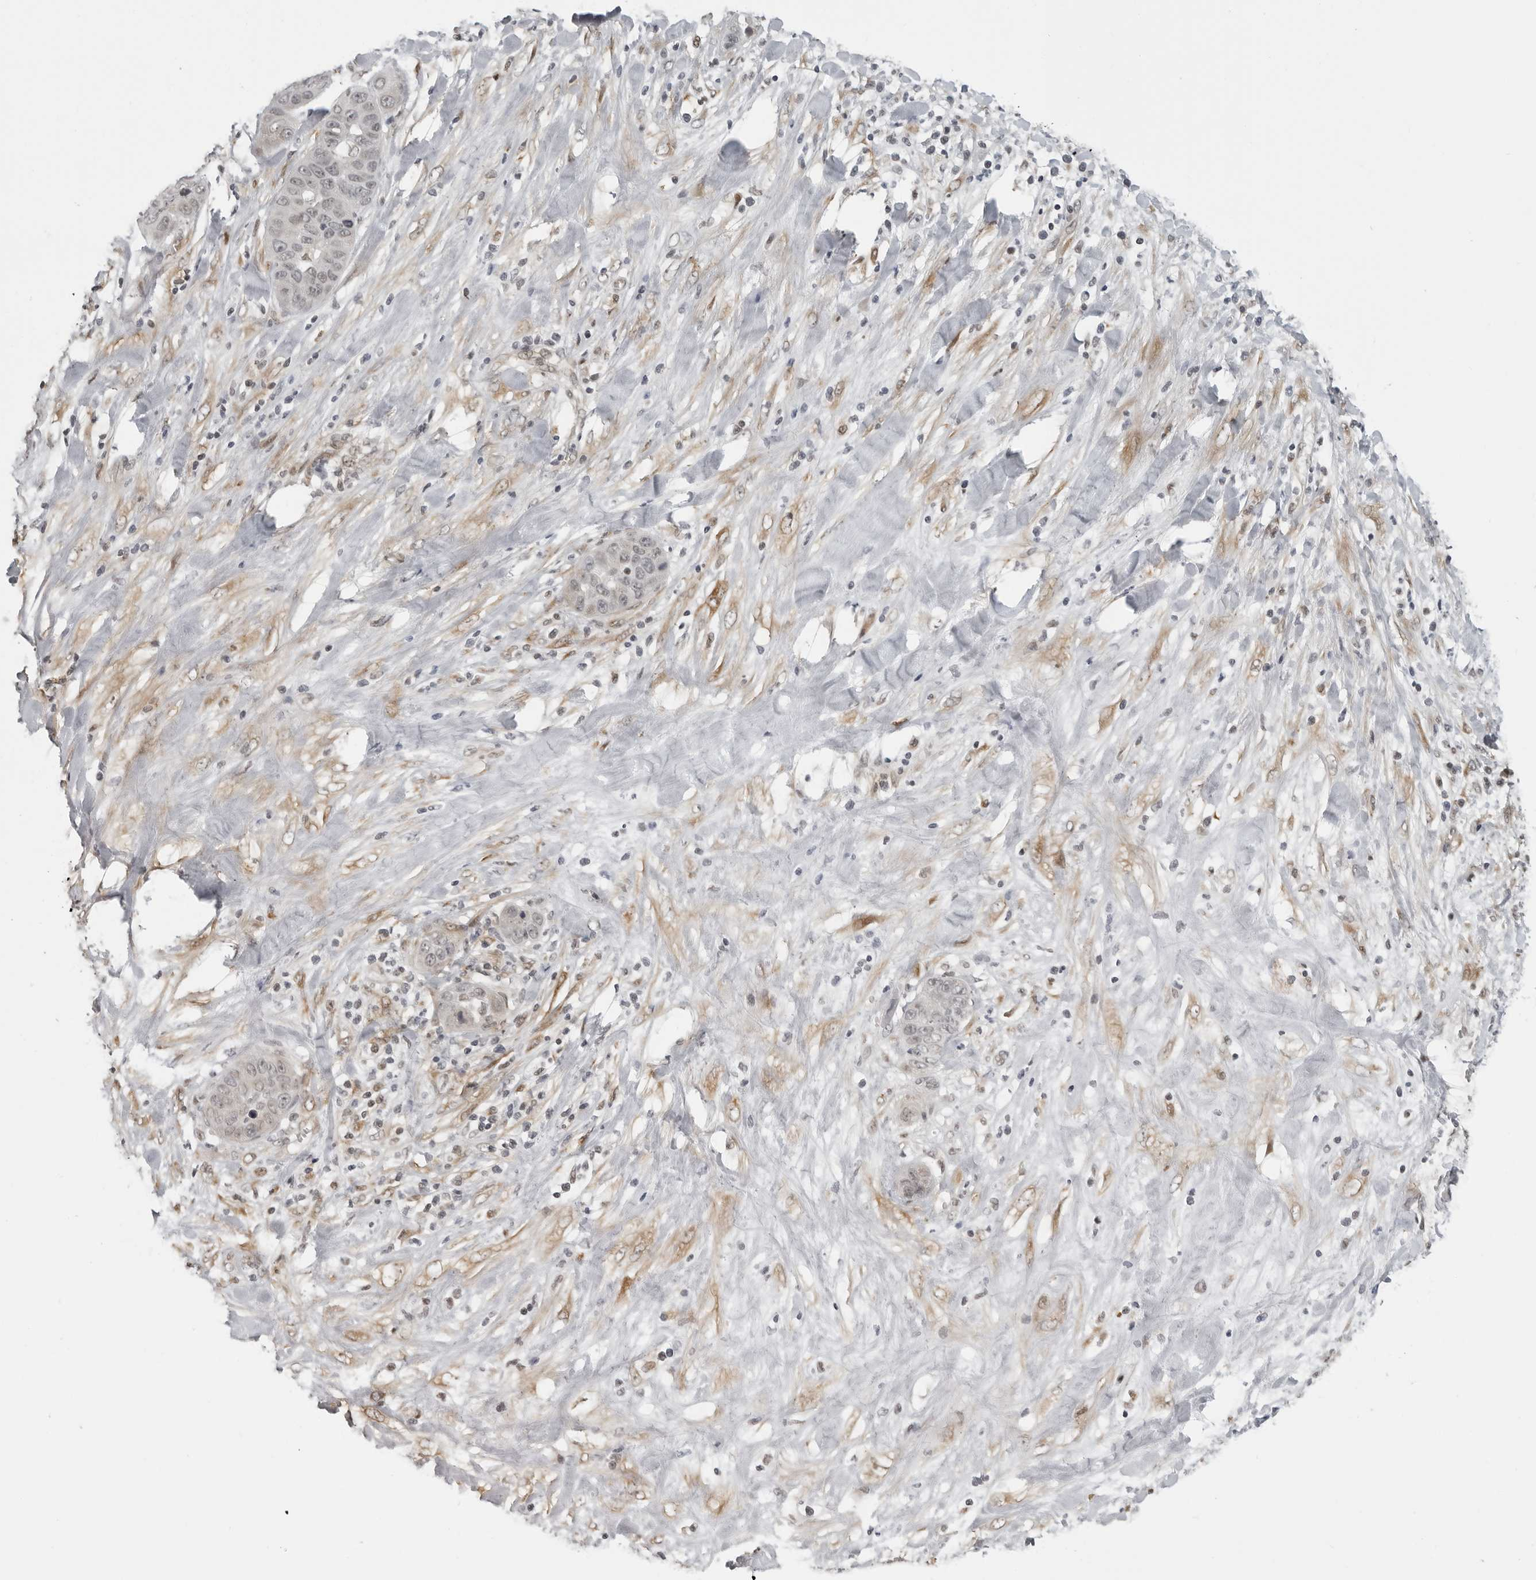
{"staining": {"intensity": "weak", "quantity": "<25%", "location": "nuclear"}, "tissue": "liver cancer", "cell_type": "Tumor cells", "image_type": "cancer", "snomed": [{"axis": "morphology", "description": "Cholangiocarcinoma"}, {"axis": "topography", "description": "Liver"}], "caption": "Immunohistochemistry (IHC) histopathology image of neoplastic tissue: liver cancer stained with DAB (3,3'-diaminobenzidine) reveals no significant protein staining in tumor cells.", "gene": "MAF", "patient": {"sex": "female", "age": 52}}